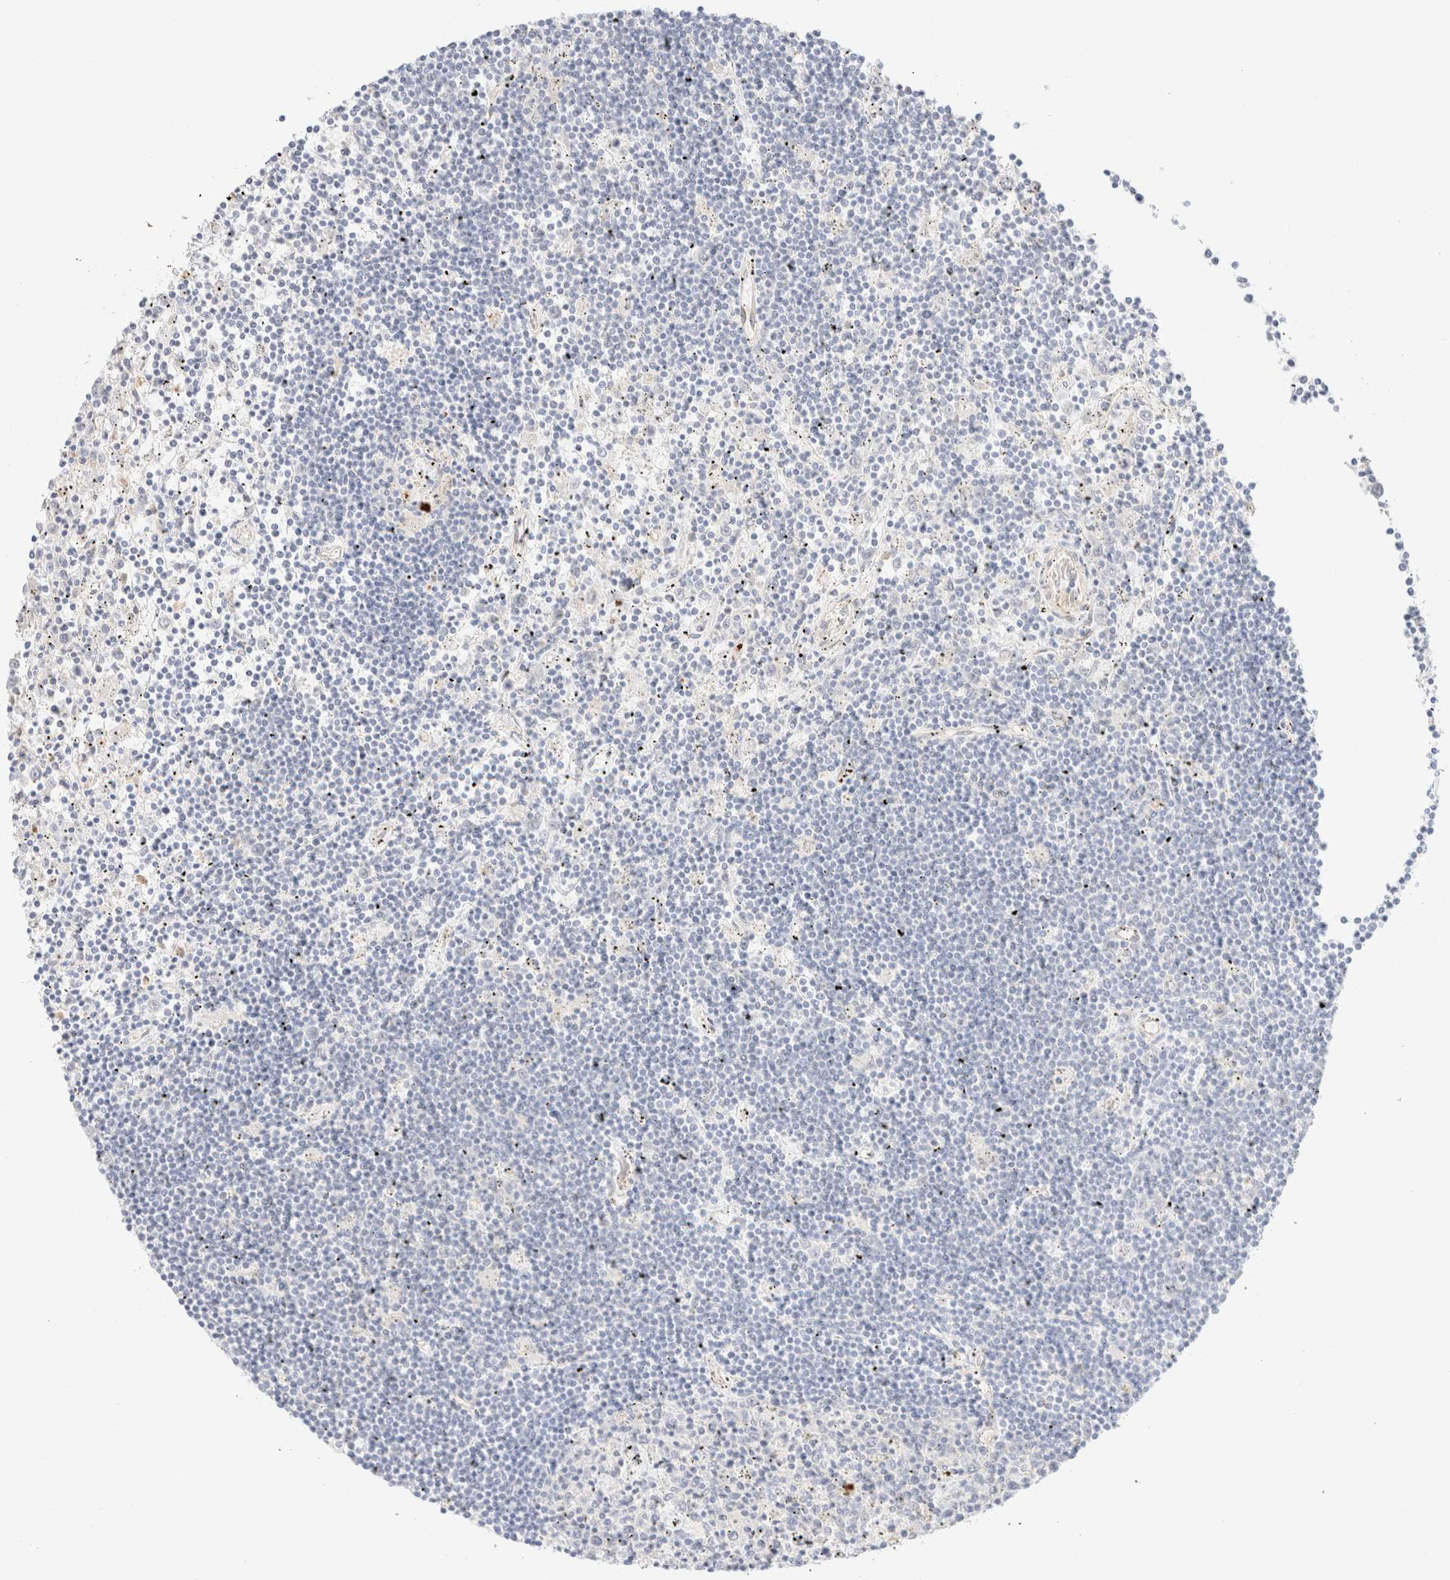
{"staining": {"intensity": "negative", "quantity": "none", "location": "none"}, "tissue": "lymphoma", "cell_type": "Tumor cells", "image_type": "cancer", "snomed": [{"axis": "morphology", "description": "Malignant lymphoma, non-Hodgkin's type, Low grade"}, {"axis": "topography", "description": "Spleen"}], "caption": "Immunohistochemical staining of human low-grade malignant lymphoma, non-Hodgkin's type reveals no significant staining in tumor cells.", "gene": "NIBAN2", "patient": {"sex": "male", "age": 76}}